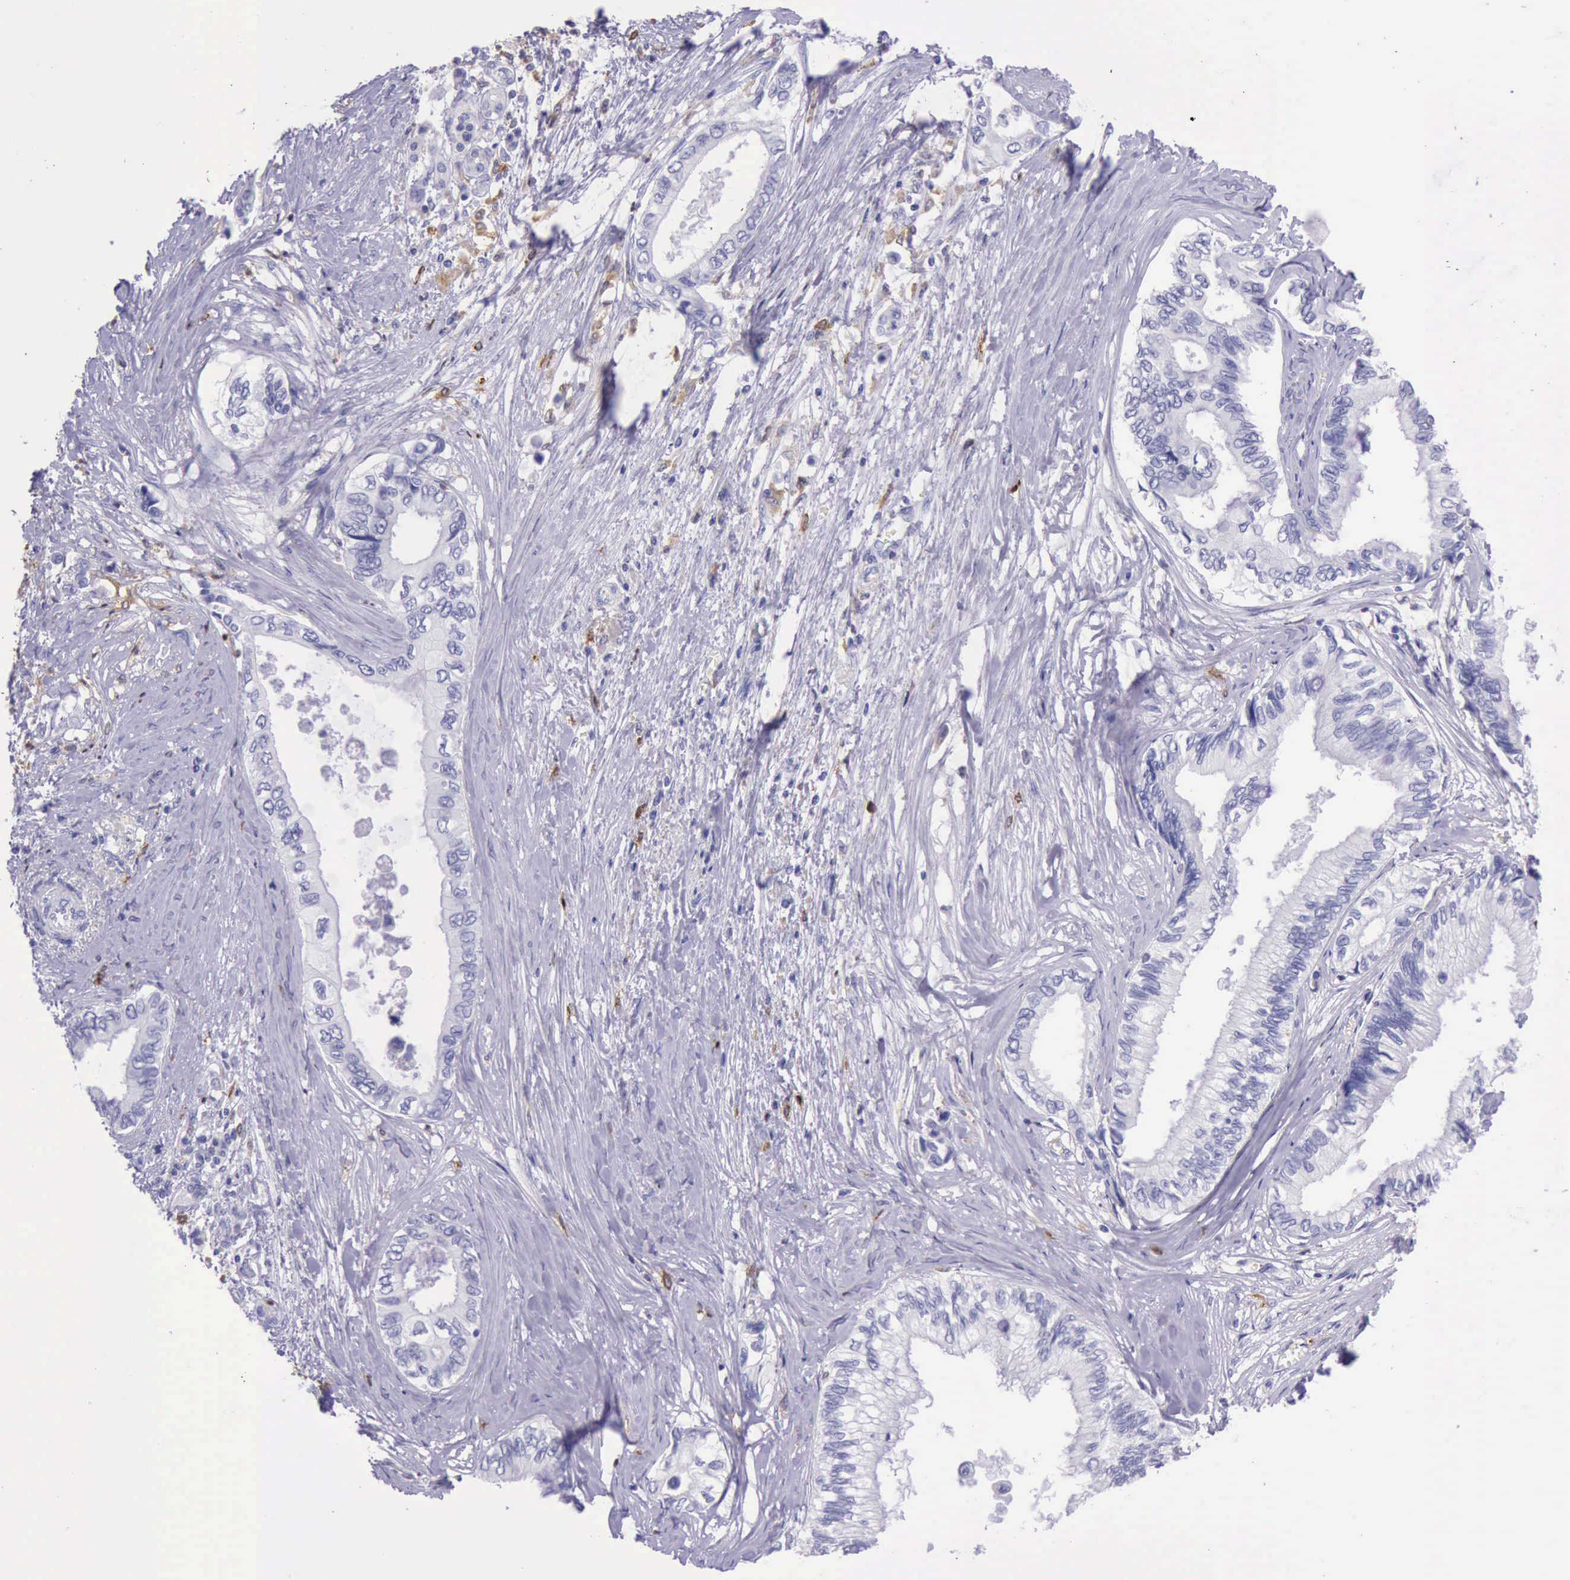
{"staining": {"intensity": "negative", "quantity": "none", "location": "none"}, "tissue": "pancreatic cancer", "cell_type": "Tumor cells", "image_type": "cancer", "snomed": [{"axis": "morphology", "description": "Adenocarcinoma, NOS"}, {"axis": "topography", "description": "Pancreas"}], "caption": "Tumor cells show no significant staining in pancreatic cancer (adenocarcinoma). (Stains: DAB immunohistochemistry with hematoxylin counter stain, Microscopy: brightfield microscopy at high magnification).", "gene": "BTK", "patient": {"sex": "female", "age": 66}}